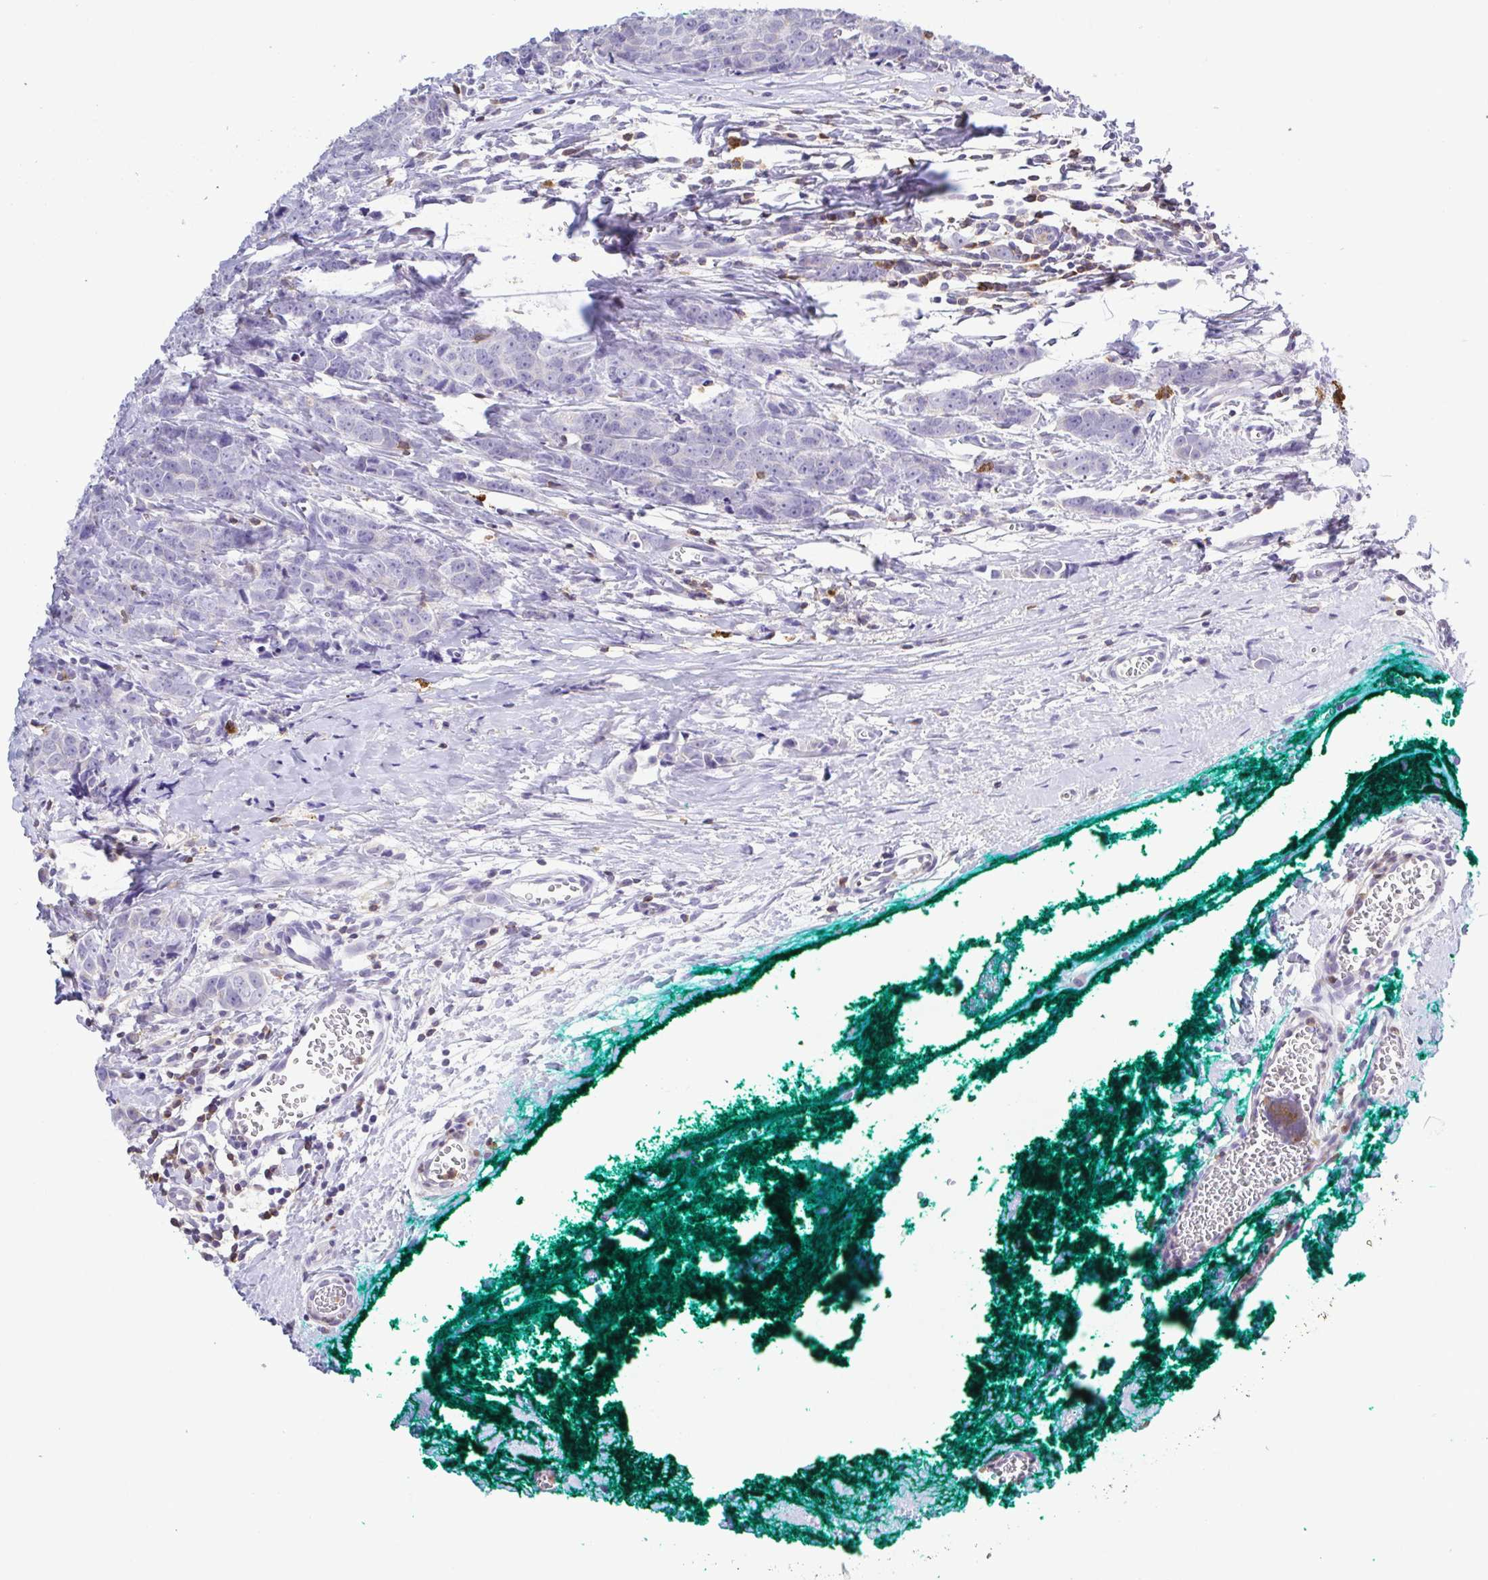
{"staining": {"intensity": "negative", "quantity": "none", "location": "none"}, "tissue": "breast cancer", "cell_type": "Tumor cells", "image_type": "cancer", "snomed": [{"axis": "morphology", "description": "Duct carcinoma"}, {"axis": "topography", "description": "Breast"}], "caption": "Tumor cells show no significant positivity in breast cancer.", "gene": "PGLYRP1", "patient": {"sex": "female", "age": 80}}